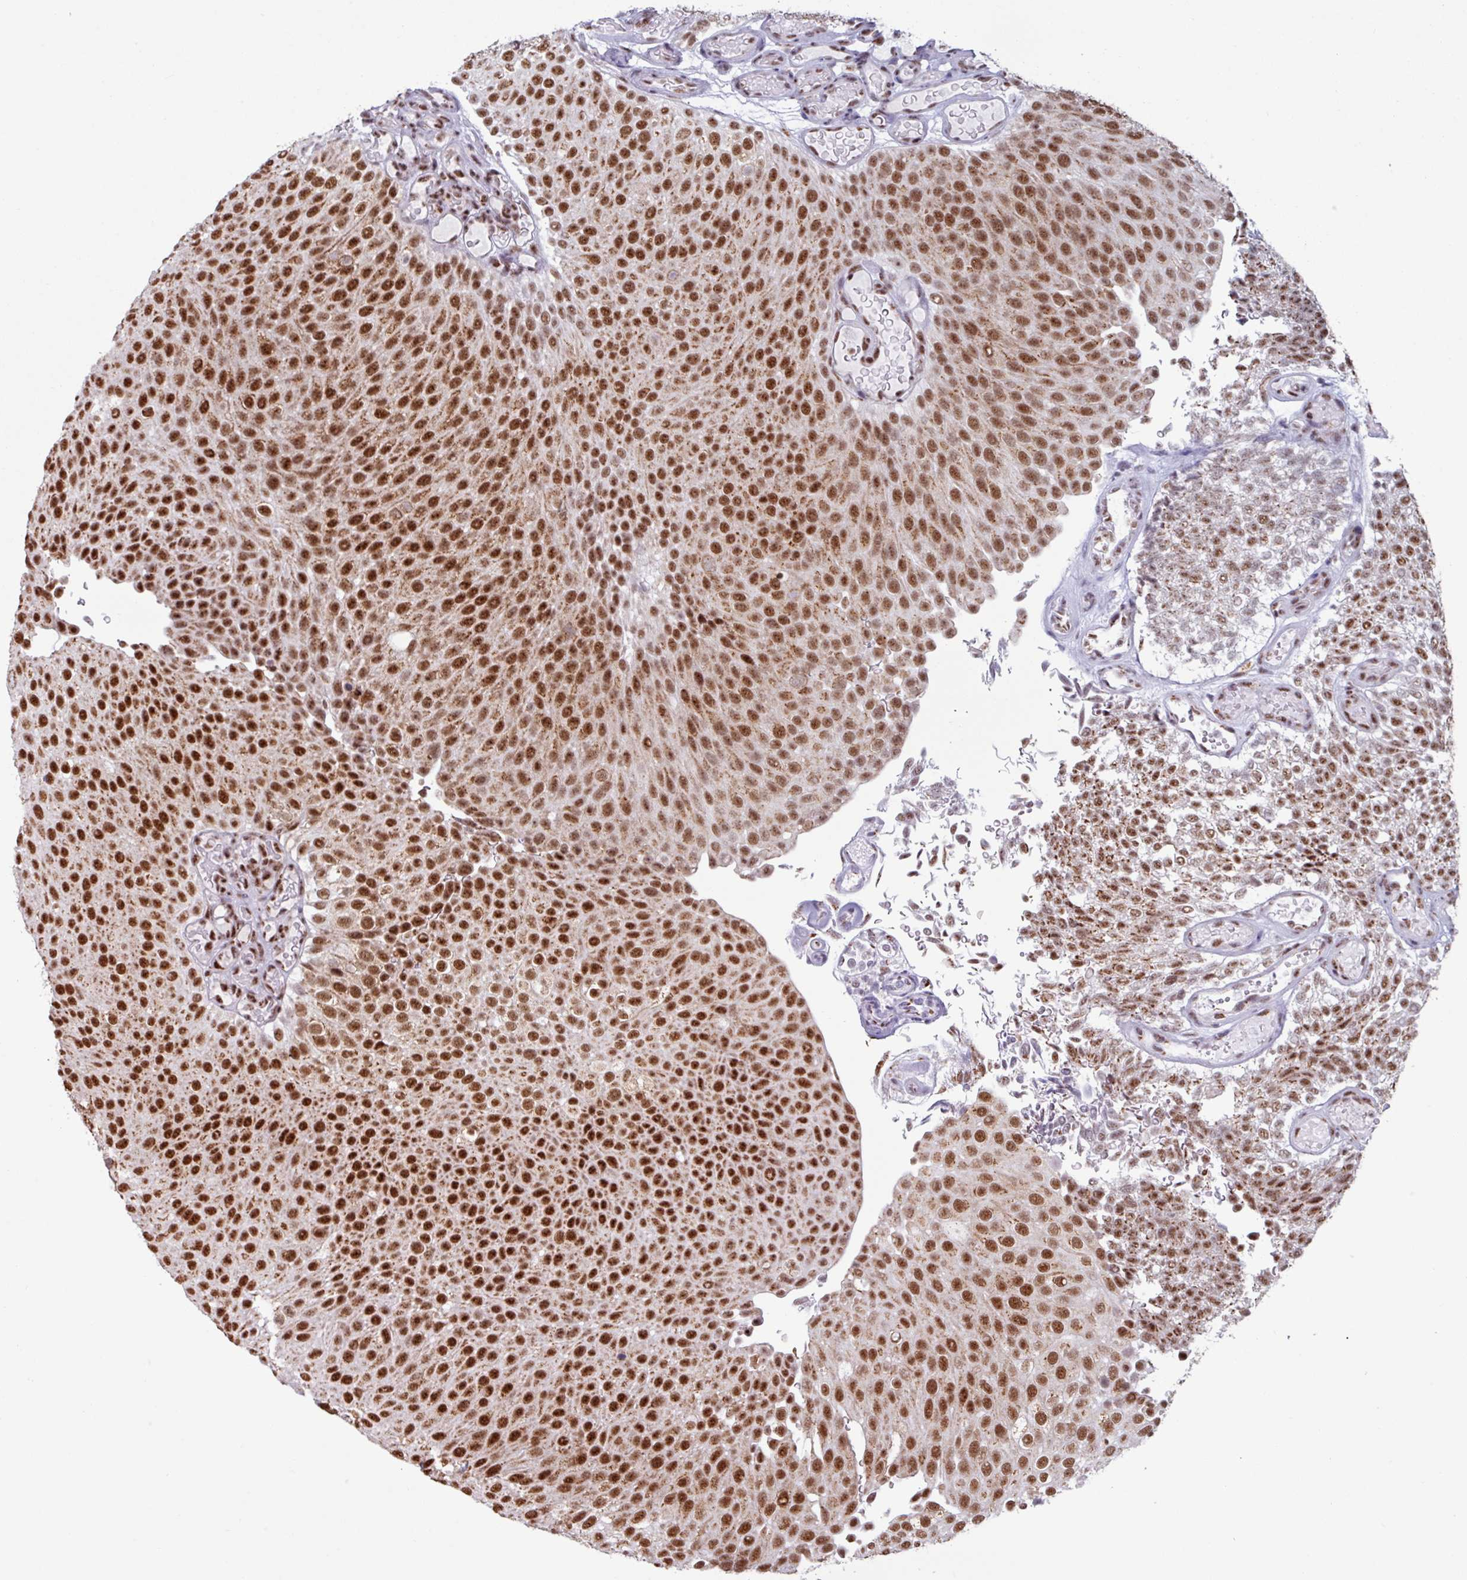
{"staining": {"intensity": "strong", "quantity": ">75%", "location": "nuclear"}, "tissue": "urothelial cancer", "cell_type": "Tumor cells", "image_type": "cancer", "snomed": [{"axis": "morphology", "description": "Urothelial carcinoma, Low grade"}, {"axis": "topography", "description": "Urinary bladder"}], "caption": "Protein expression analysis of human low-grade urothelial carcinoma reveals strong nuclear expression in approximately >75% of tumor cells.", "gene": "PUF60", "patient": {"sex": "male", "age": 78}}